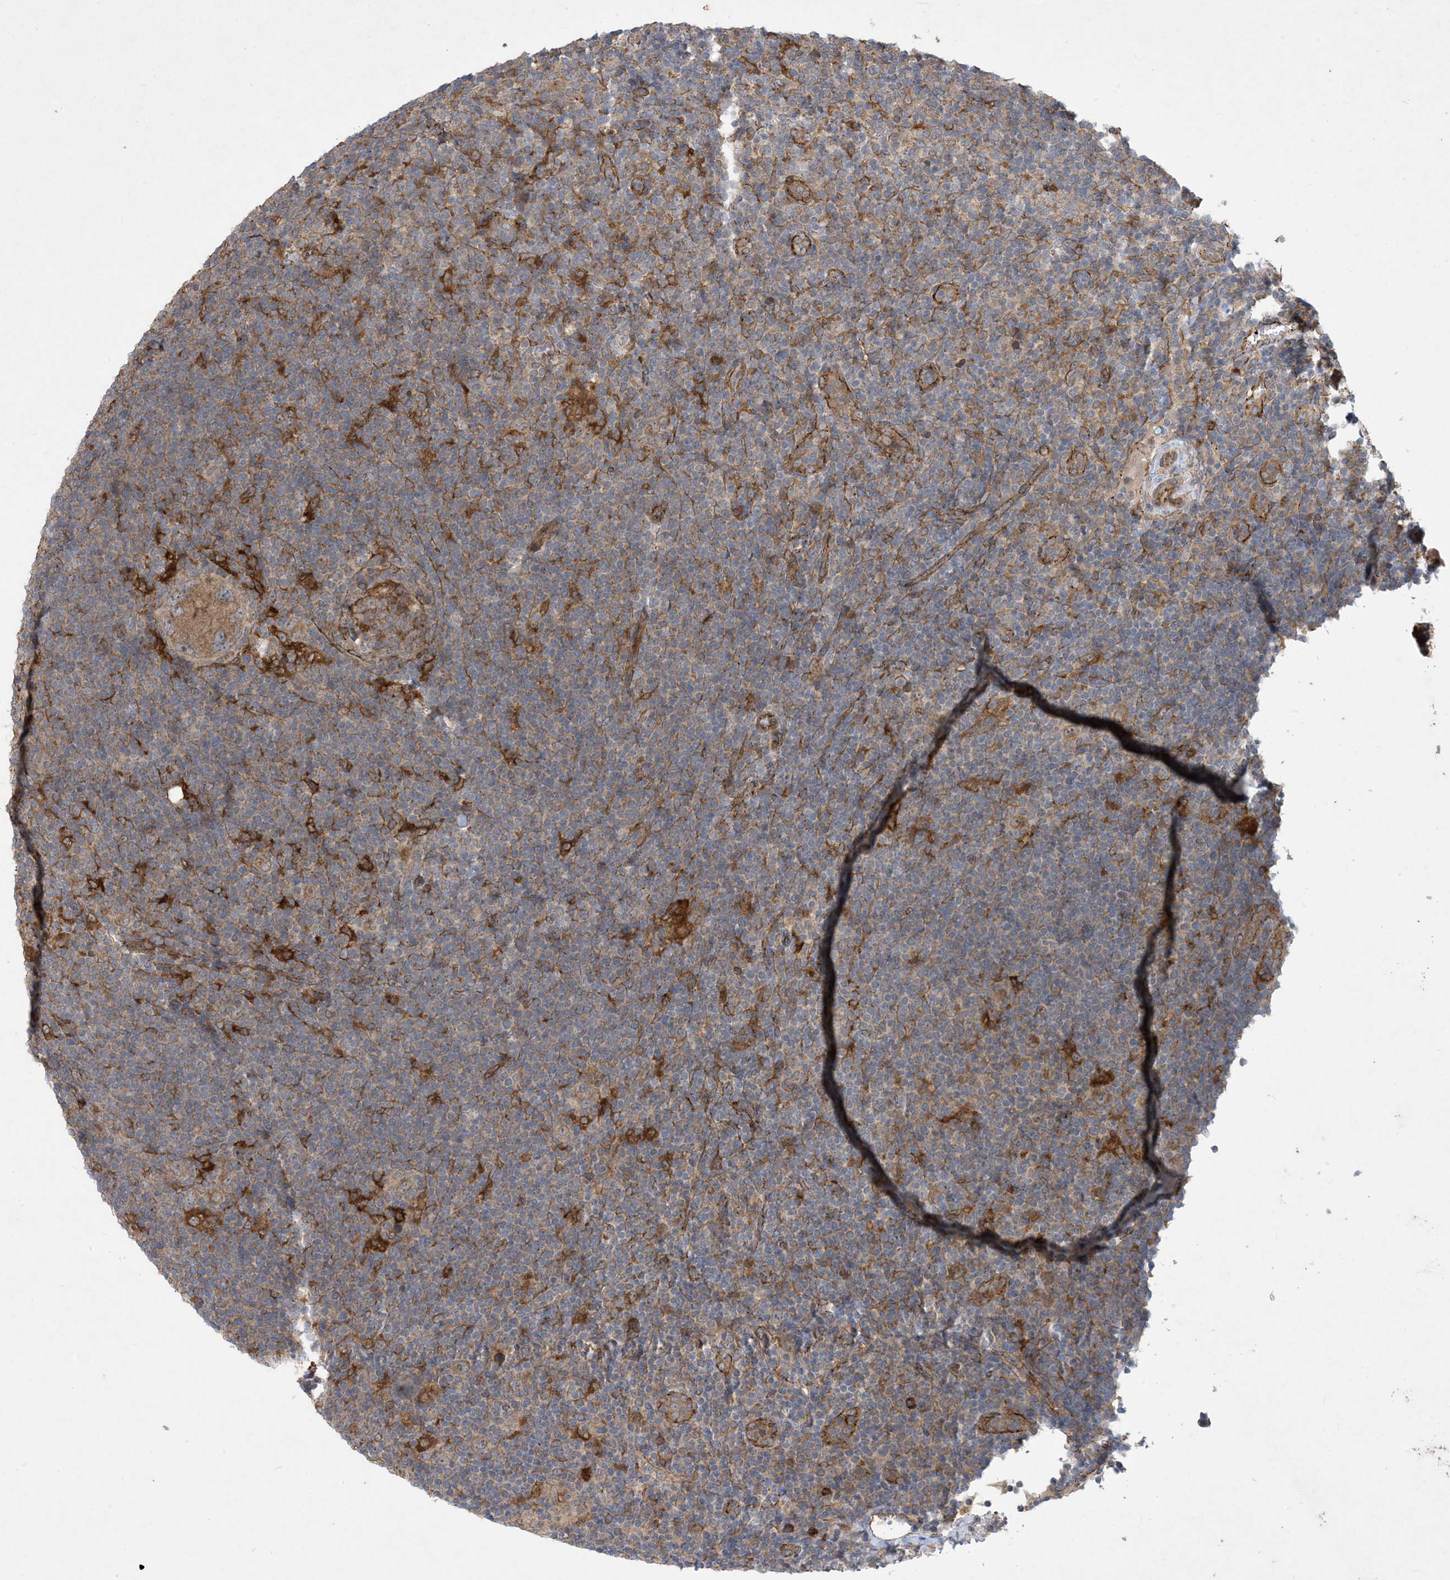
{"staining": {"intensity": "moderate", "quantity": ">75%", "location": "cytoplasmic/membranous"}, "tissue": "lymphoma", "cell_type": "Tumor cells", "image_type": "cancer", "snomed": [{"axis": "morphology", "description": "Hodgkin's disease, NOS"}, {"axis": "topography", "description": "Lymph node"}], "caption": "Human lymphoma stained for a protein (brown) displays moderate cytoplasmic/membranous positive positivity in about >75% of tumor cells.", "gene": "OTOP1", "patient": {"sex": "female", "age": 57}}